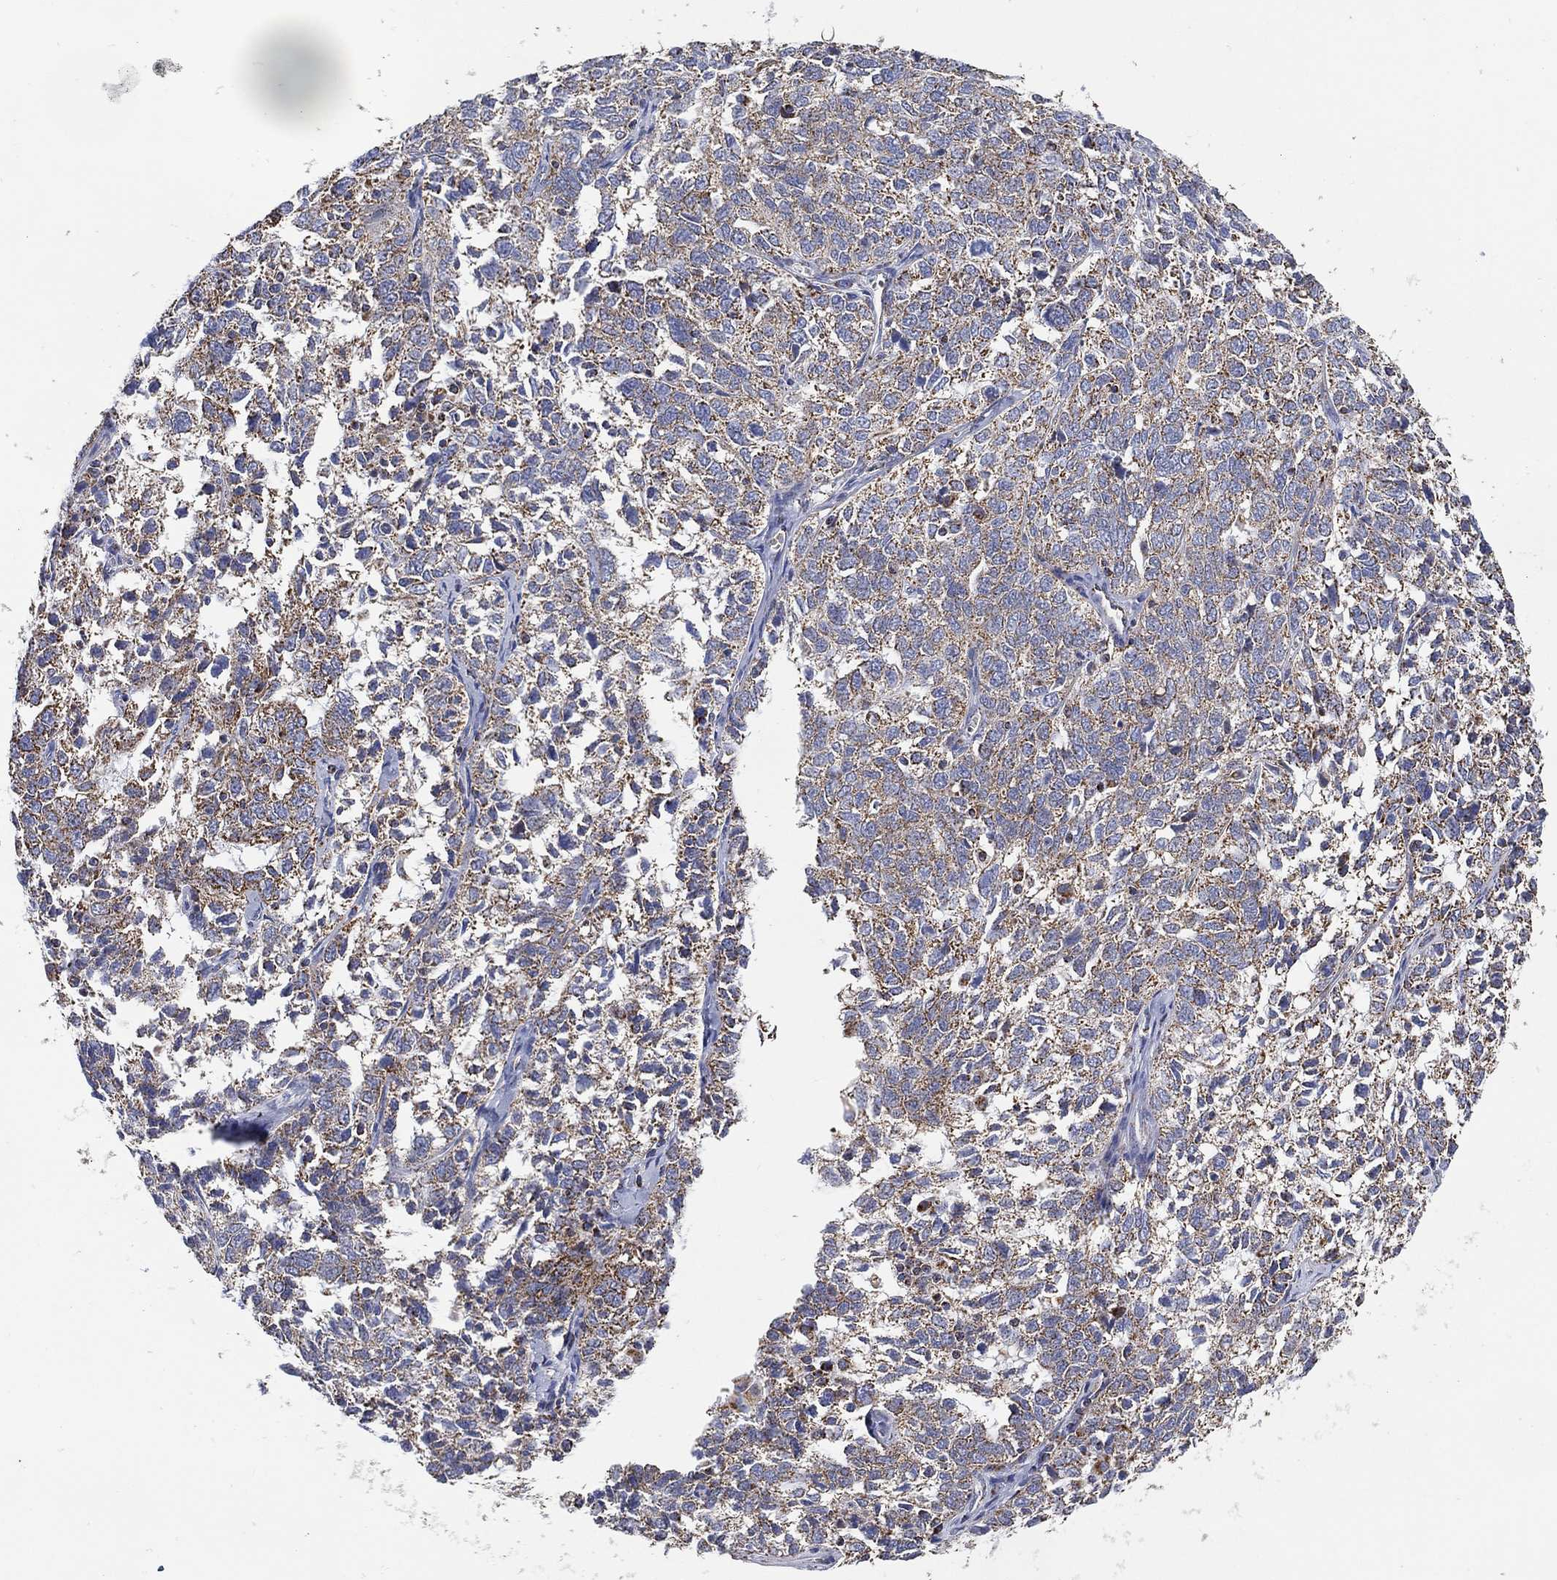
{"staining": {"intensity": "weak", "quantity": ">75%", "location": "cytoplasmic/membranous"}, "tissue": "ovarian cancer", "cell_type": "Tumor cells", "image_type": "cancer", "snomed": [{"axis": "morphology", "description": "Cystadenocarcinoma, serous, NOS"}, {"axis": "topography", "description": "Ovary"}], "caption": "Immunohistochemical staining of ovarian serous cystadenocarcinoma reveals low levels of weak cytoplasmic/membranous expression in approximately >75% of tumor cells.", "gene": "GCAT", "patient": {"sex": "female", "age": 71}}